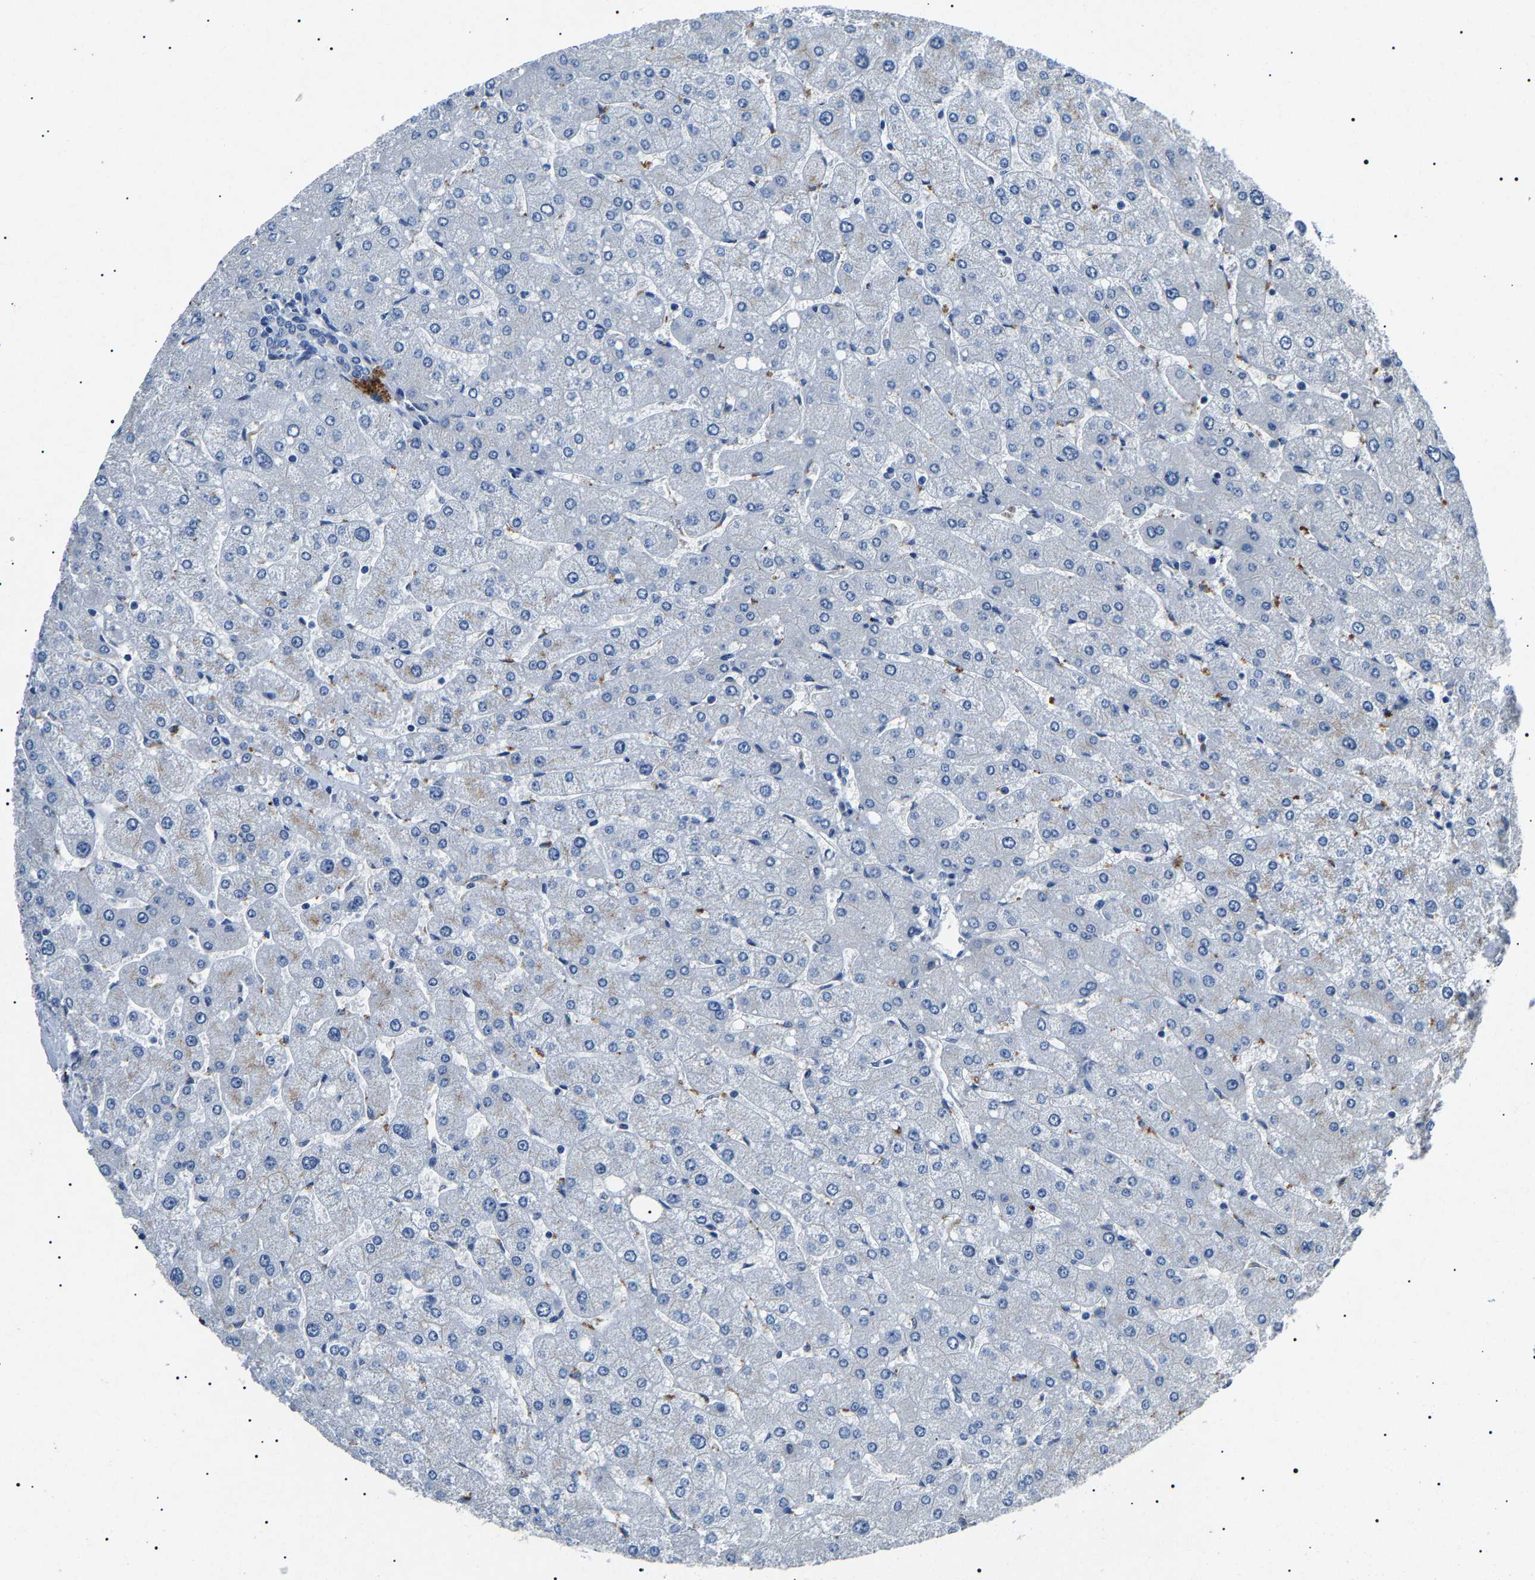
{"staining": {"intensity": "negative", "quantity": "none", "location": "none"}, "tissue": "liver", "cell_type": "Cholangiocytes", "image_type": "normal", "snomed": [{"axis": "morphology", "description": "Normal tissue, NOS"}, {"axis": "topography", "description": "Liver"}], "caption": "An IHC micrograph of benign liver is shown. There is no staining in cholangiocytes of liver.", "gene": "KLK15", "patient": {"sex": "male", "age": 55}}